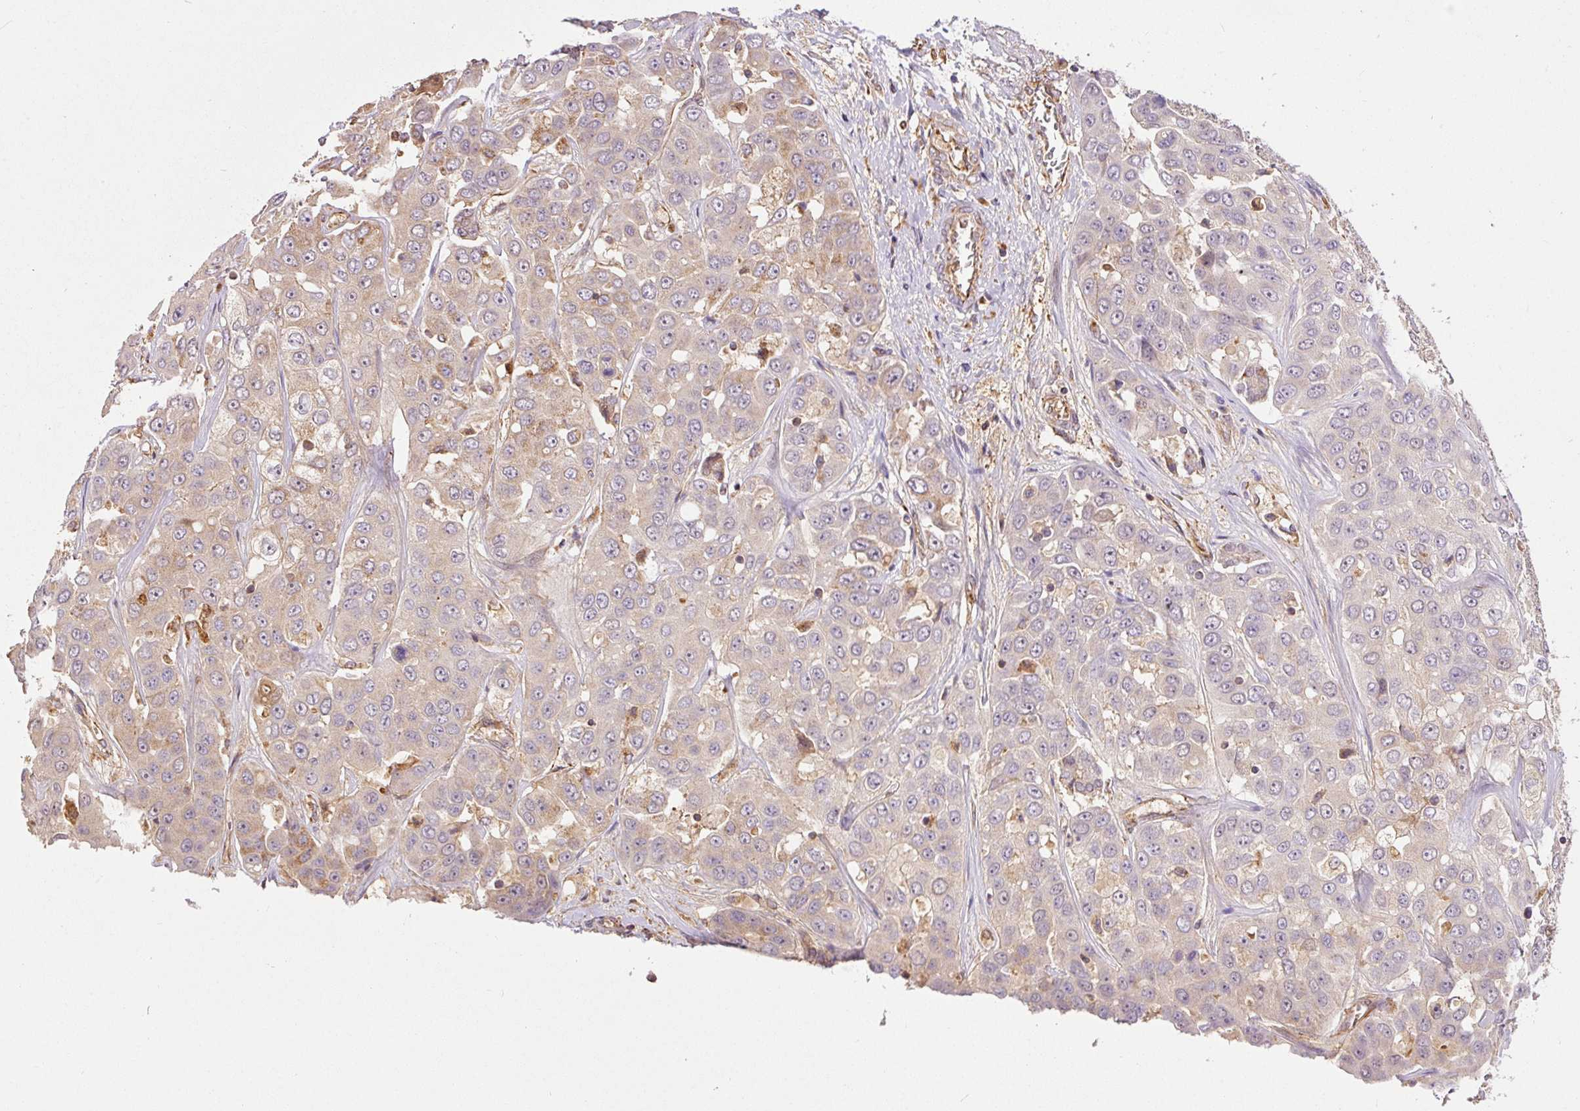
{"staining": {"intensity": "weak", "quantity": "<25%", "location": "cytoplasmic/membranous"}, "tissue": "liver cancer", "cell_type": "Tumor cells", "image_type": "cancer", "snomed": [{"axis": "morphology", "description": "Cholangiocarcinoma"}, {"axis": "topography", "description": "Liver"}], "caption": "Protein analysis of liver cholangiocarcinoma reveals no significant staining in tumor cells.", "gene": "PCK2", "patient": {"sex": "female", "age": 52}}